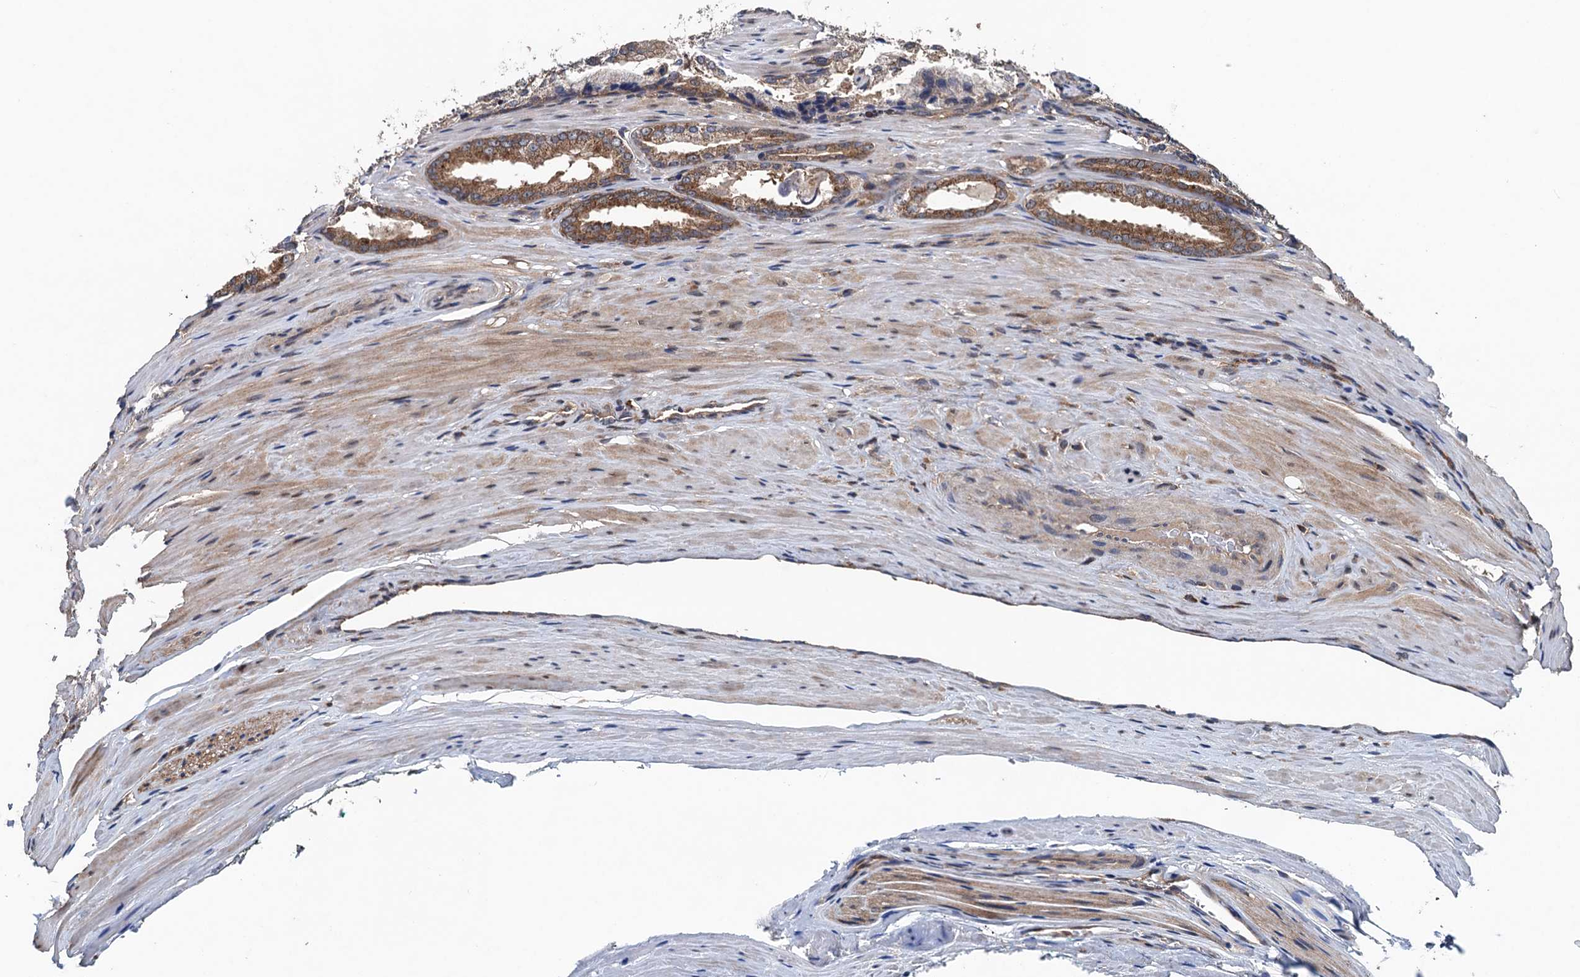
{"staining": {"intensity": "moderate", "quantity": ">75%", "location": "cytoplasmic/membranous"}, "tissue": "prostate cancer", "cell_type": "Tumor cells", "image_type": "cancer", "snomed": [{"axis": "morphology", "description": "Adenocarcinoma, Low grade"}, {"axis": "topography", "description": "Prostate"}], "caption": "IHC (DAB (3,3'-diaminobenzidine)) staining of prostate cancer reveals moderate cytoplasmic/membranous protein positivity in about >75% of tumor cells. (DAB (3,3'-diaminobenzidine) = brown stain, brightfield microscopy at high magnification).", "gene": "BLTP3B", "patient": {"sex": "male", "age": 54}}